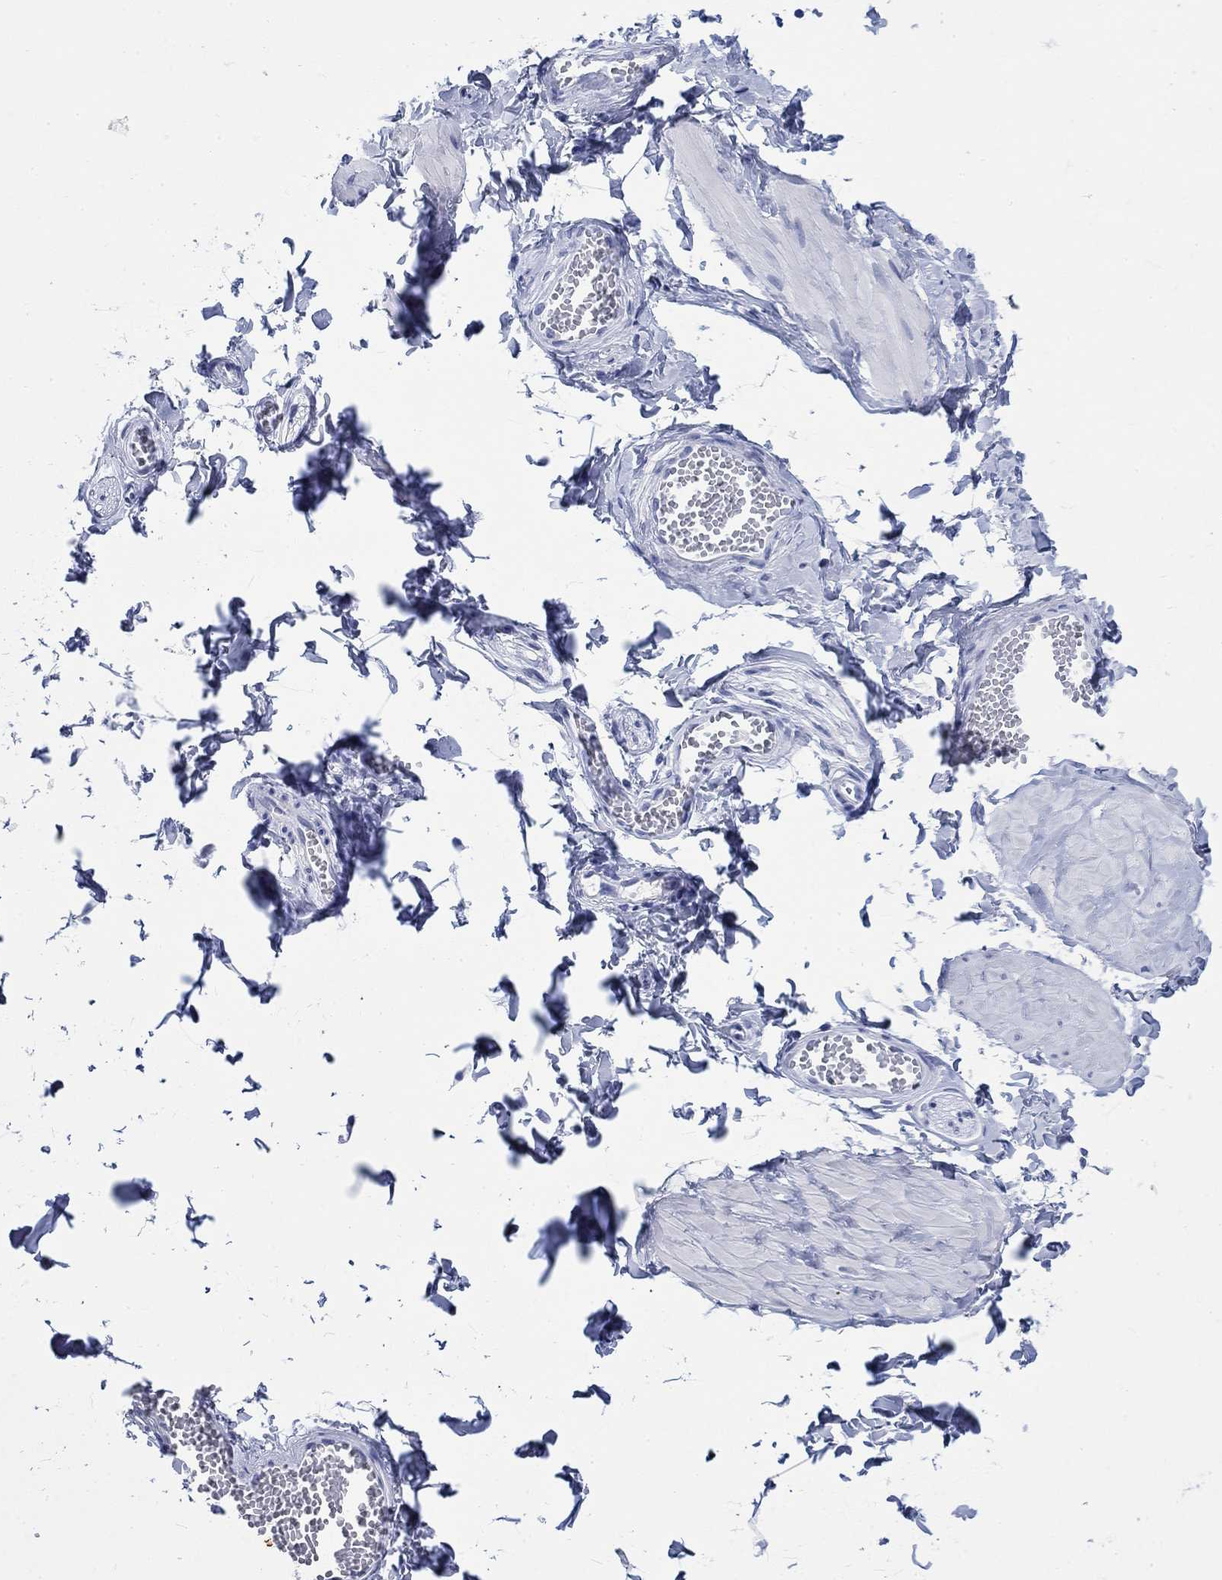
{"staining": {"intensity": "negative", "quantity": "none", "location": "none"}, "tissue": "adipose tissue", "cell_type": "Adipocytes", "image_type": "normal", "snomed": [{"axis": "morphology", "description": "Normal tissue, NOS"}, {"axis": "topography", "description": "Smooth muscle"}, {"axis": "topography", "description": "Peripheral nerve tissue"}], "caption": "Immunohistochemistry of unremarkable adipose tissue demonstrates no expression in adipocytes. (Brightfield microscopy of DAB IHC at high magnification).", "gene": "KRT76", "patient": {"sex": "male", "age": 22}}